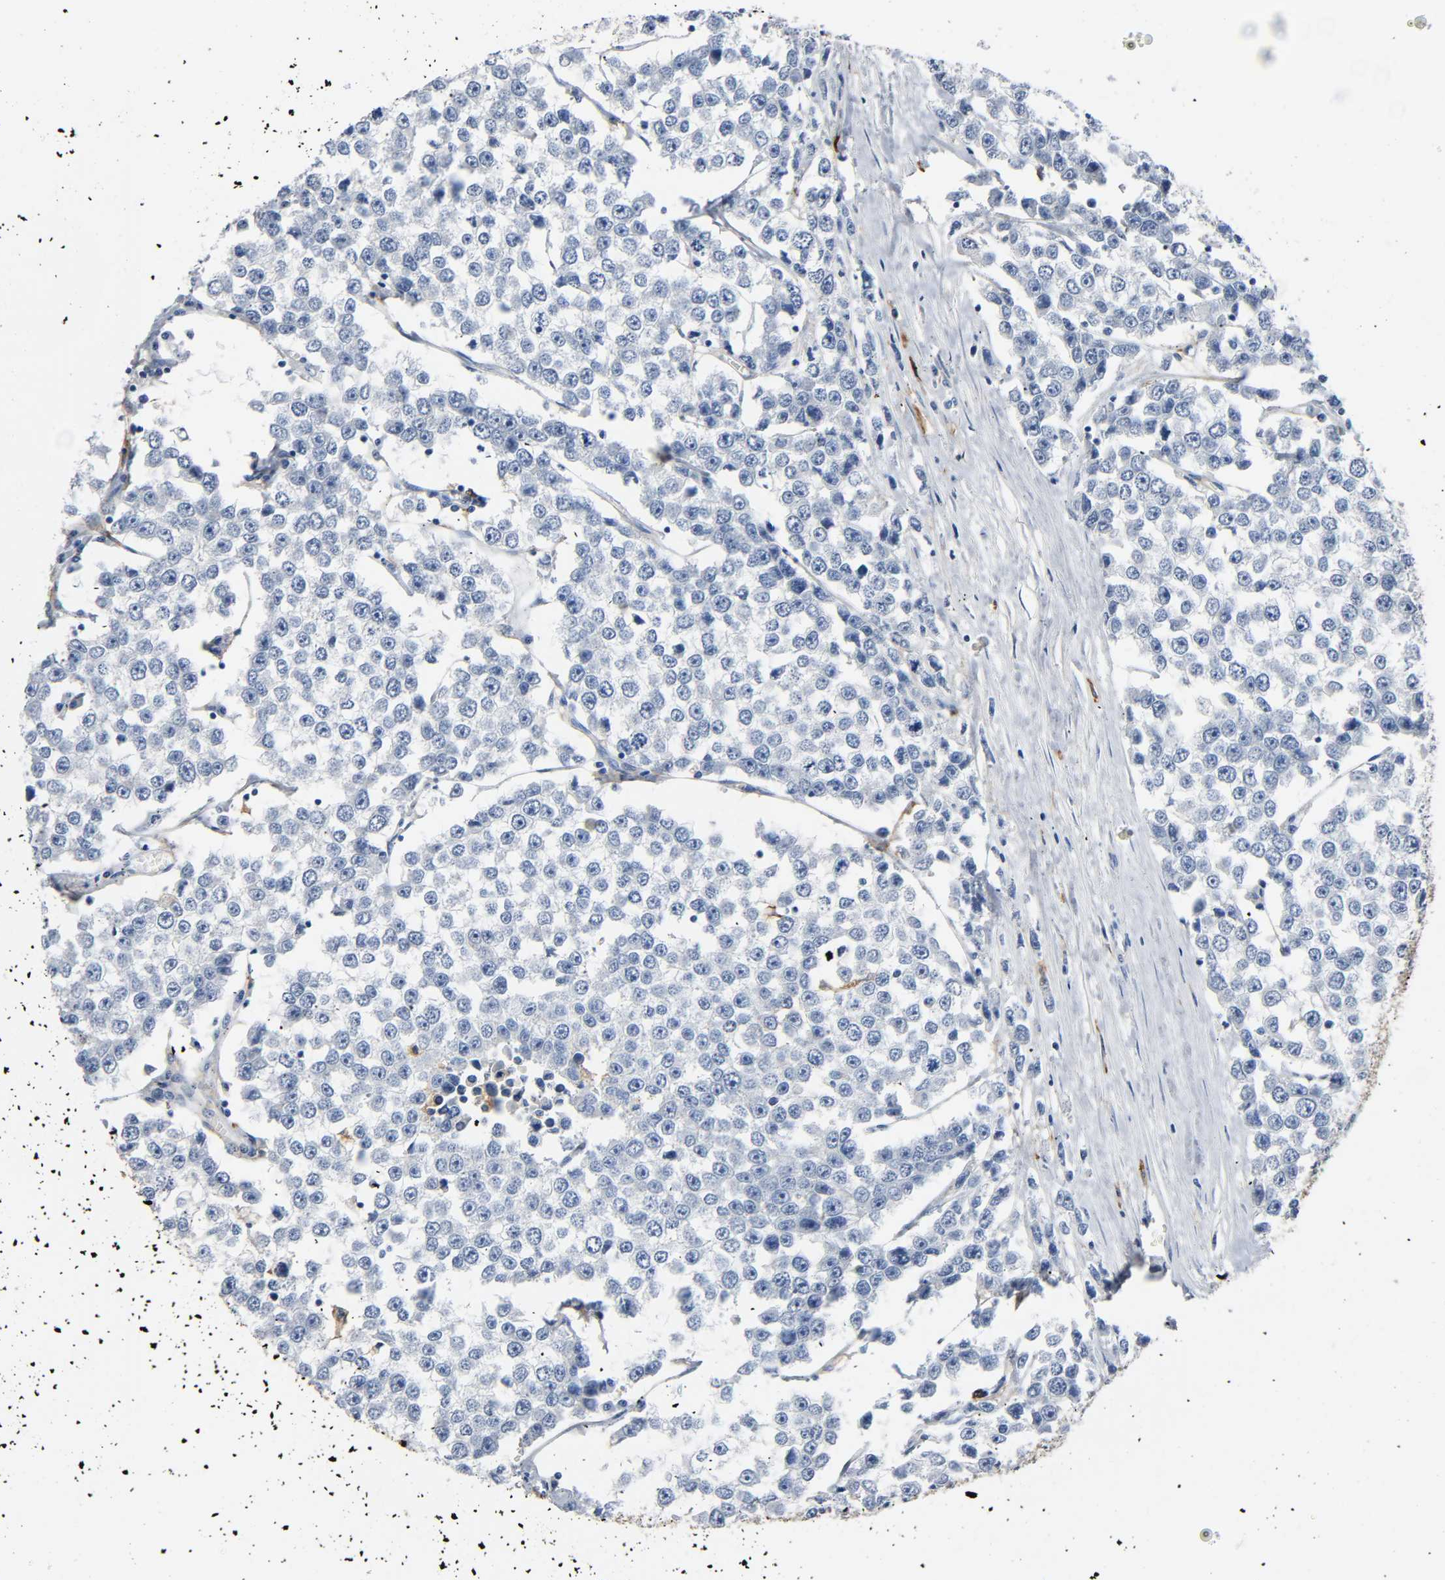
{"staining": {"intensity": "negative", "quantity": "none", "location": "none"}, "tissue": "testis cancer", "cell_type": "Tumor cells", "image_type": "cancer", "snomed": [{"axis": "morphology", "description": "Seminoma, NOS"}, {"axis": "morphology", "description": "Carcinoma, Embryonal, NOS"}, {"axis": "topography", "description": "Testis"}], "caption": "There is no significant positivity in tumor cells of testis cancer (seminoma). The staining was performed using DAB to visualize the protein expression in brown, while the nuclei were stained in blue with hematoxylin (Magnification: 20x).", "gene": "ANPEP", "patient": {"sex": "male", "age": 52}}